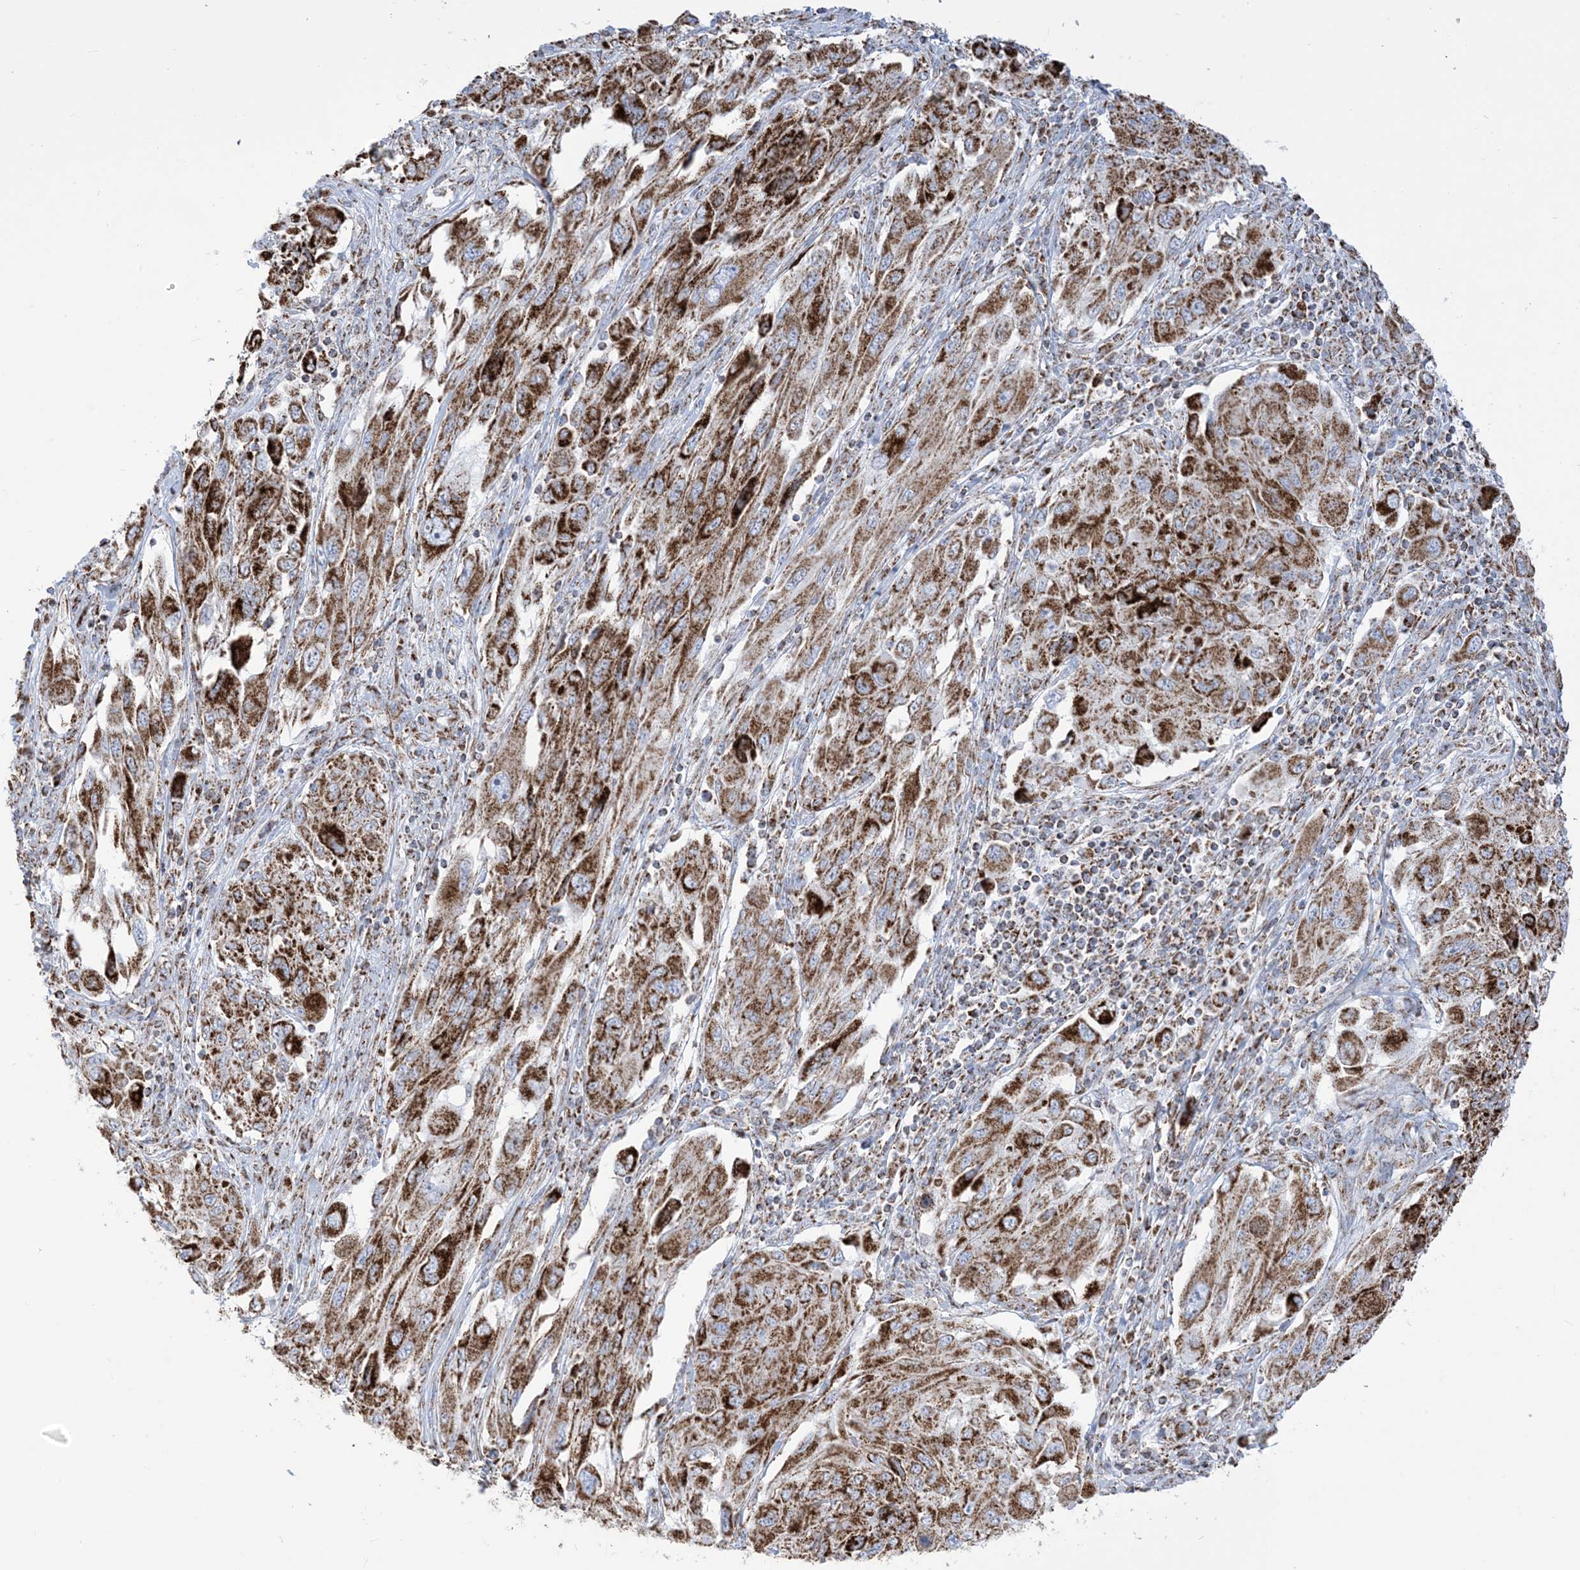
{"staining": {"intensity": "strong", "quantity": ">75%", "location": "cytoplasmic/membranous"}, "tissue": "melanoma", "cell_type": "Tumor cells", "image_type": "cancer", "snomed": [{"axis": "morphology", "description": "Malignant melanoma, NOS"}, {"axis": "topography", "description": "Skin"}], "caption": "Immunohistochemistry (IHC) histopathology image of neoplastic tissue: human malignant melanoma stained using immunohistochemistry (IHC) exhibits high levels of strong protein expression localized specifically in the cytoplasmic/membranous of tumor cells, appearing as a cytoplasmic/membranous brown color.", "gene": "SAMM50", "patient": {"sex": "female", "age": 91}}